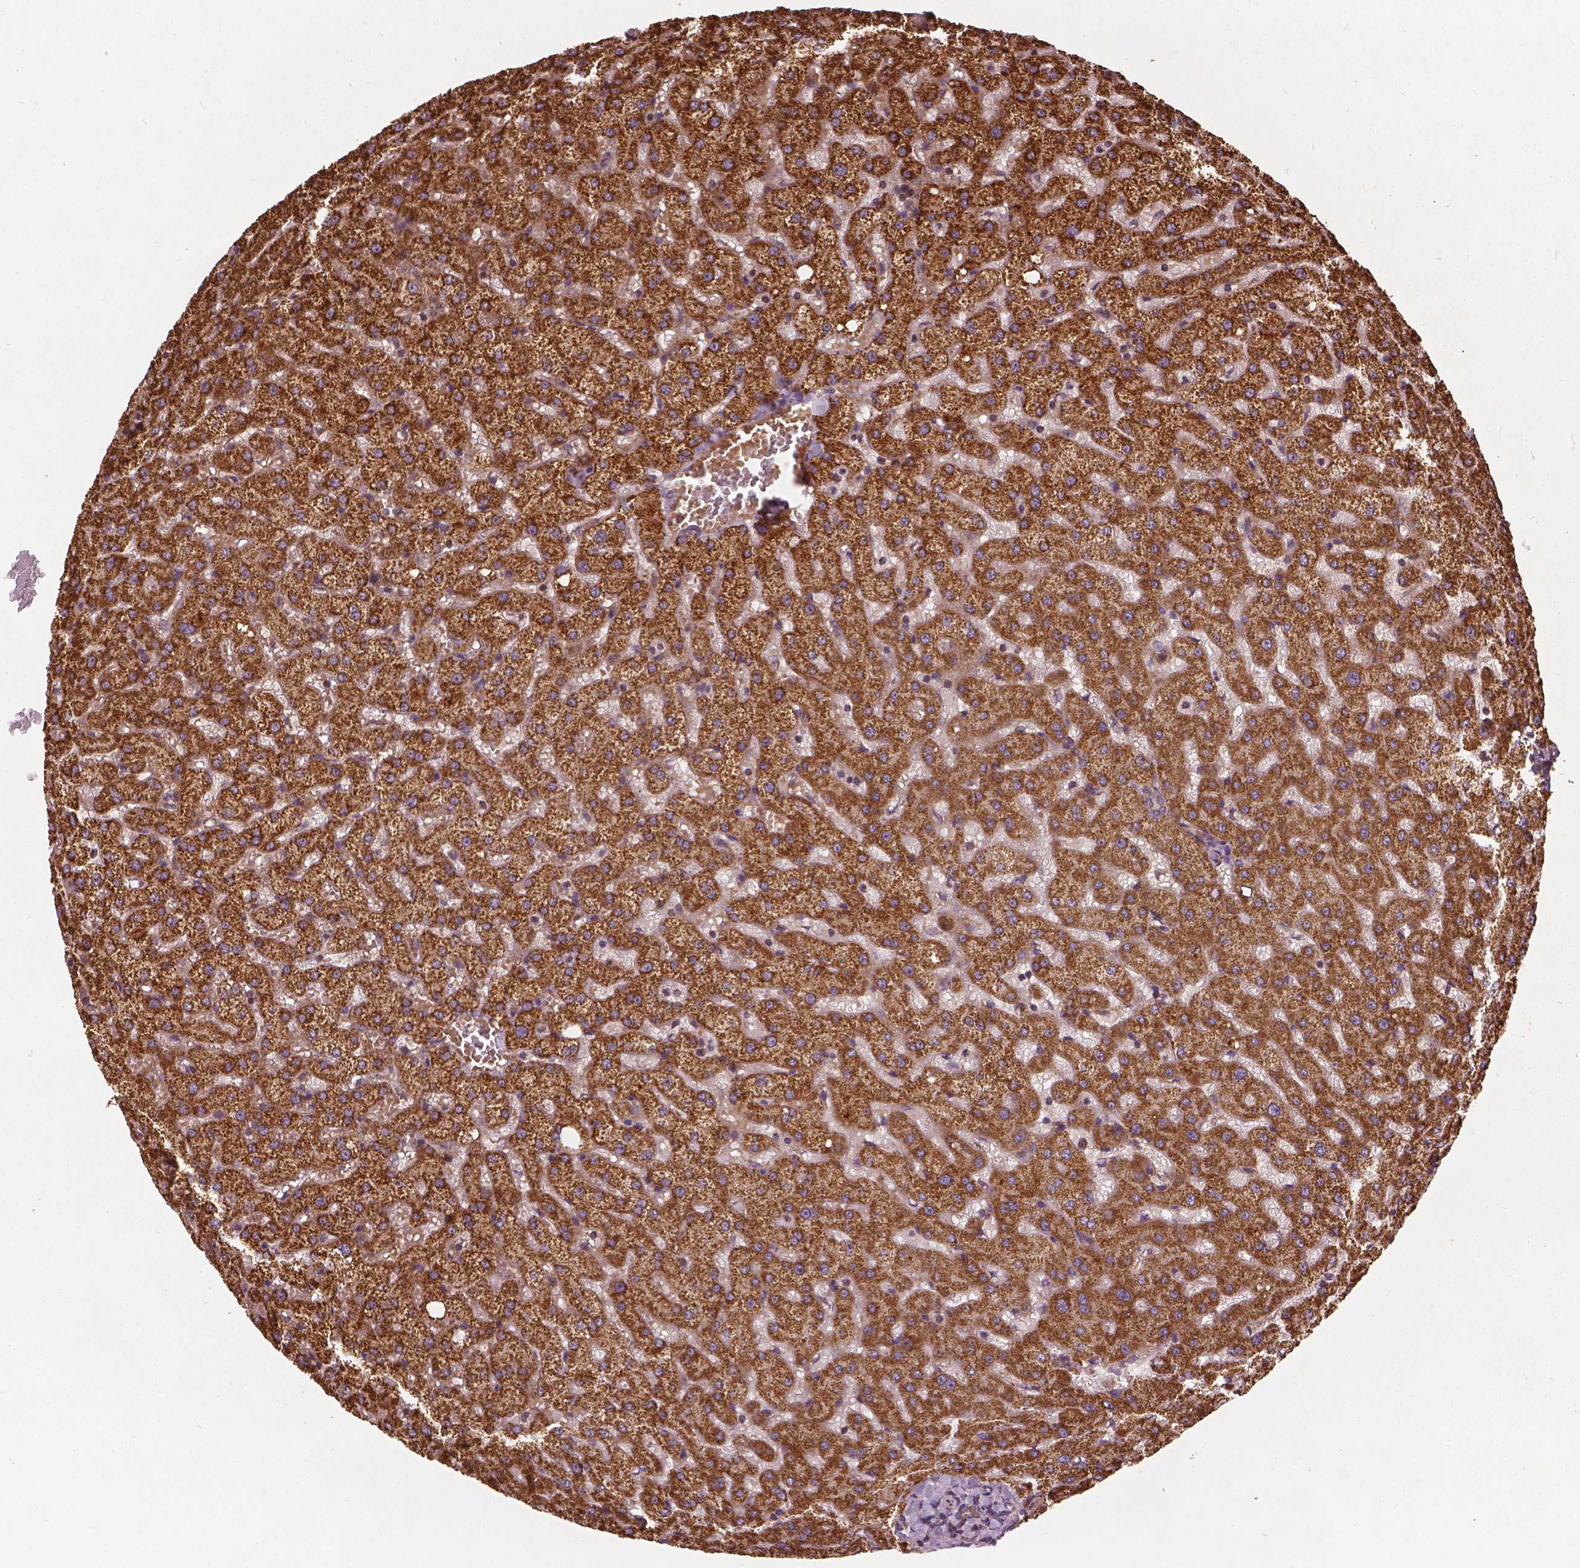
{"staining": {"intensity": "moderate", "quantity": ">75%", "location": "cytoplasmic/membranous"}, "tissue": "liver", "cell_type": "Cholangiocytes", "image_type": "normal", "snomed": [{"axis": "morphology", "description": "Normal tissue, NOS"}, {"axis": "topography", "description": "Liver"}], "caption": "Immunohistochemistry of normal human liver reveals medium levels of moderate cytoplasmic/membranous expression in approximately >75% of cholangiocytes. (IHC, brightfield microscopy, high magnification).", "gene": "UBXN2A", "patient": {"sex": "female", "age": 50}}